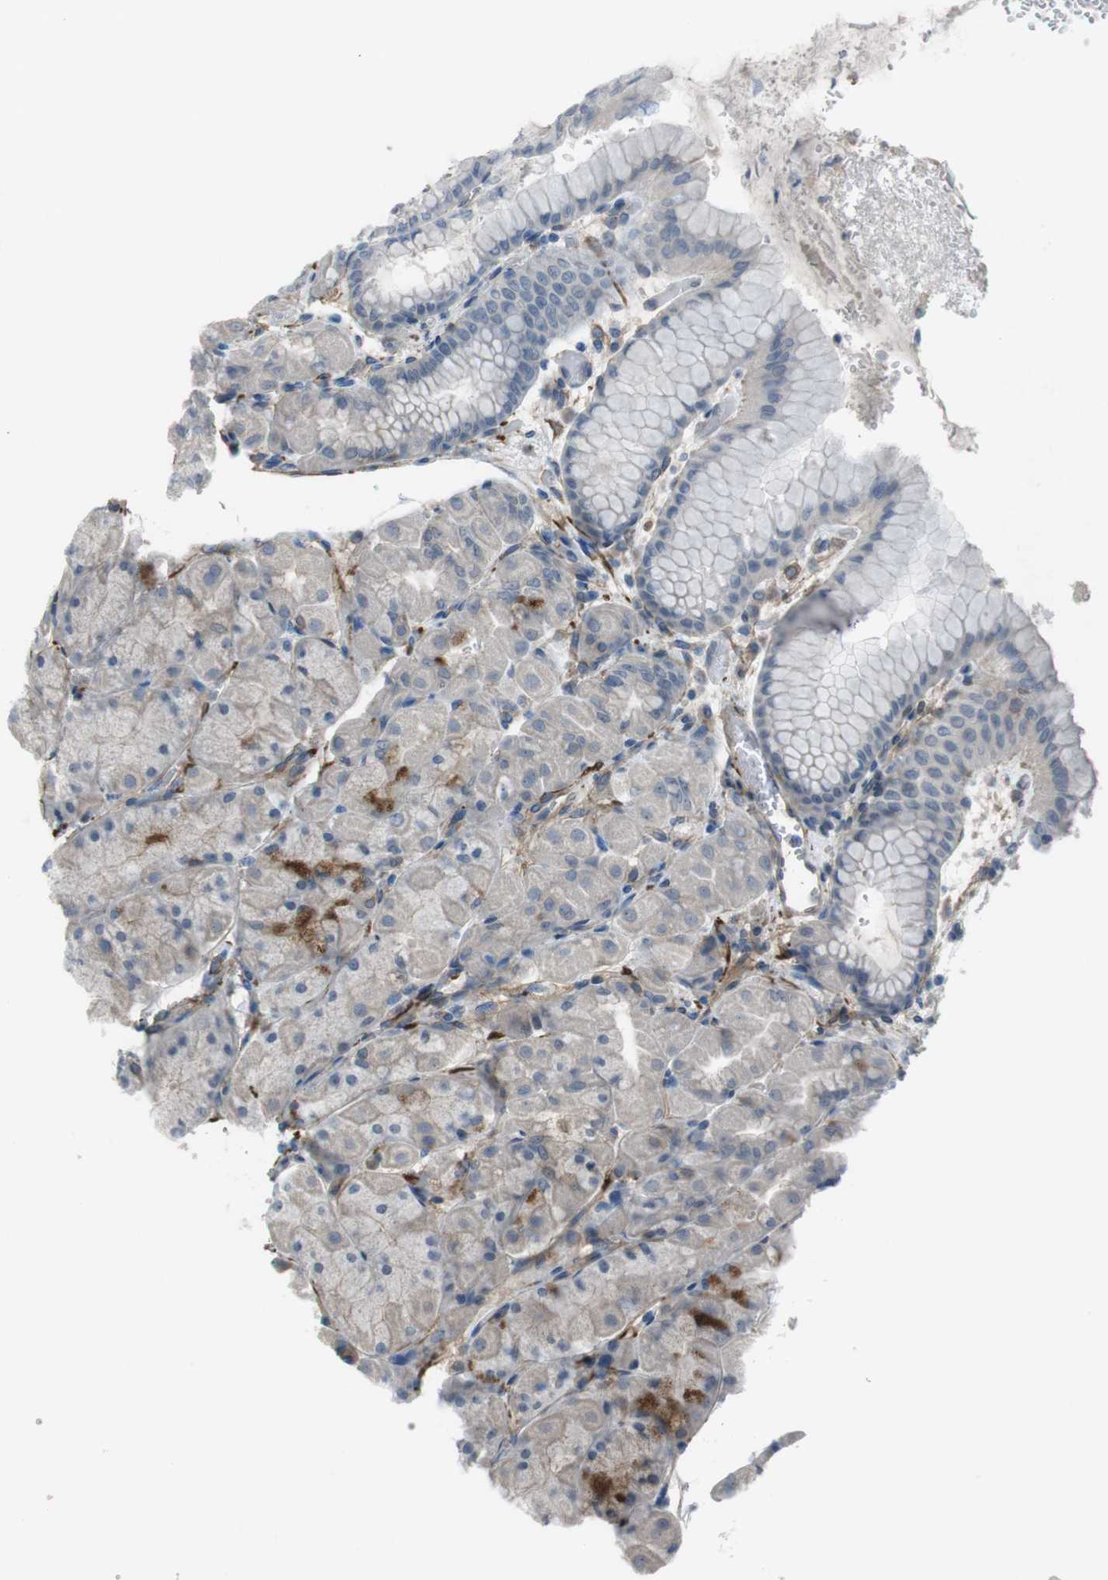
{"staining": {"intensity": "weak", "quantity": "<25%", "location": "cytoplasmic/membranous"}, "tissue": "stomach", "cell_type": "Glandular cells", "image_type": "normal", "snomed": [{"axis": "morphology", "description": "Normal tissue, NOS"}, {"axis": "topography", "description": "Stomach, upper"}], "caption": "This is a histopathology image of IHC staining of unremarkable stomach, which shows no expression in glandular cells. (Immunohistochemistry (ihc), brightfield microscopy, high magnification).", "gene": "ANK2", "patient": {"sex": "female", "age": 56}}